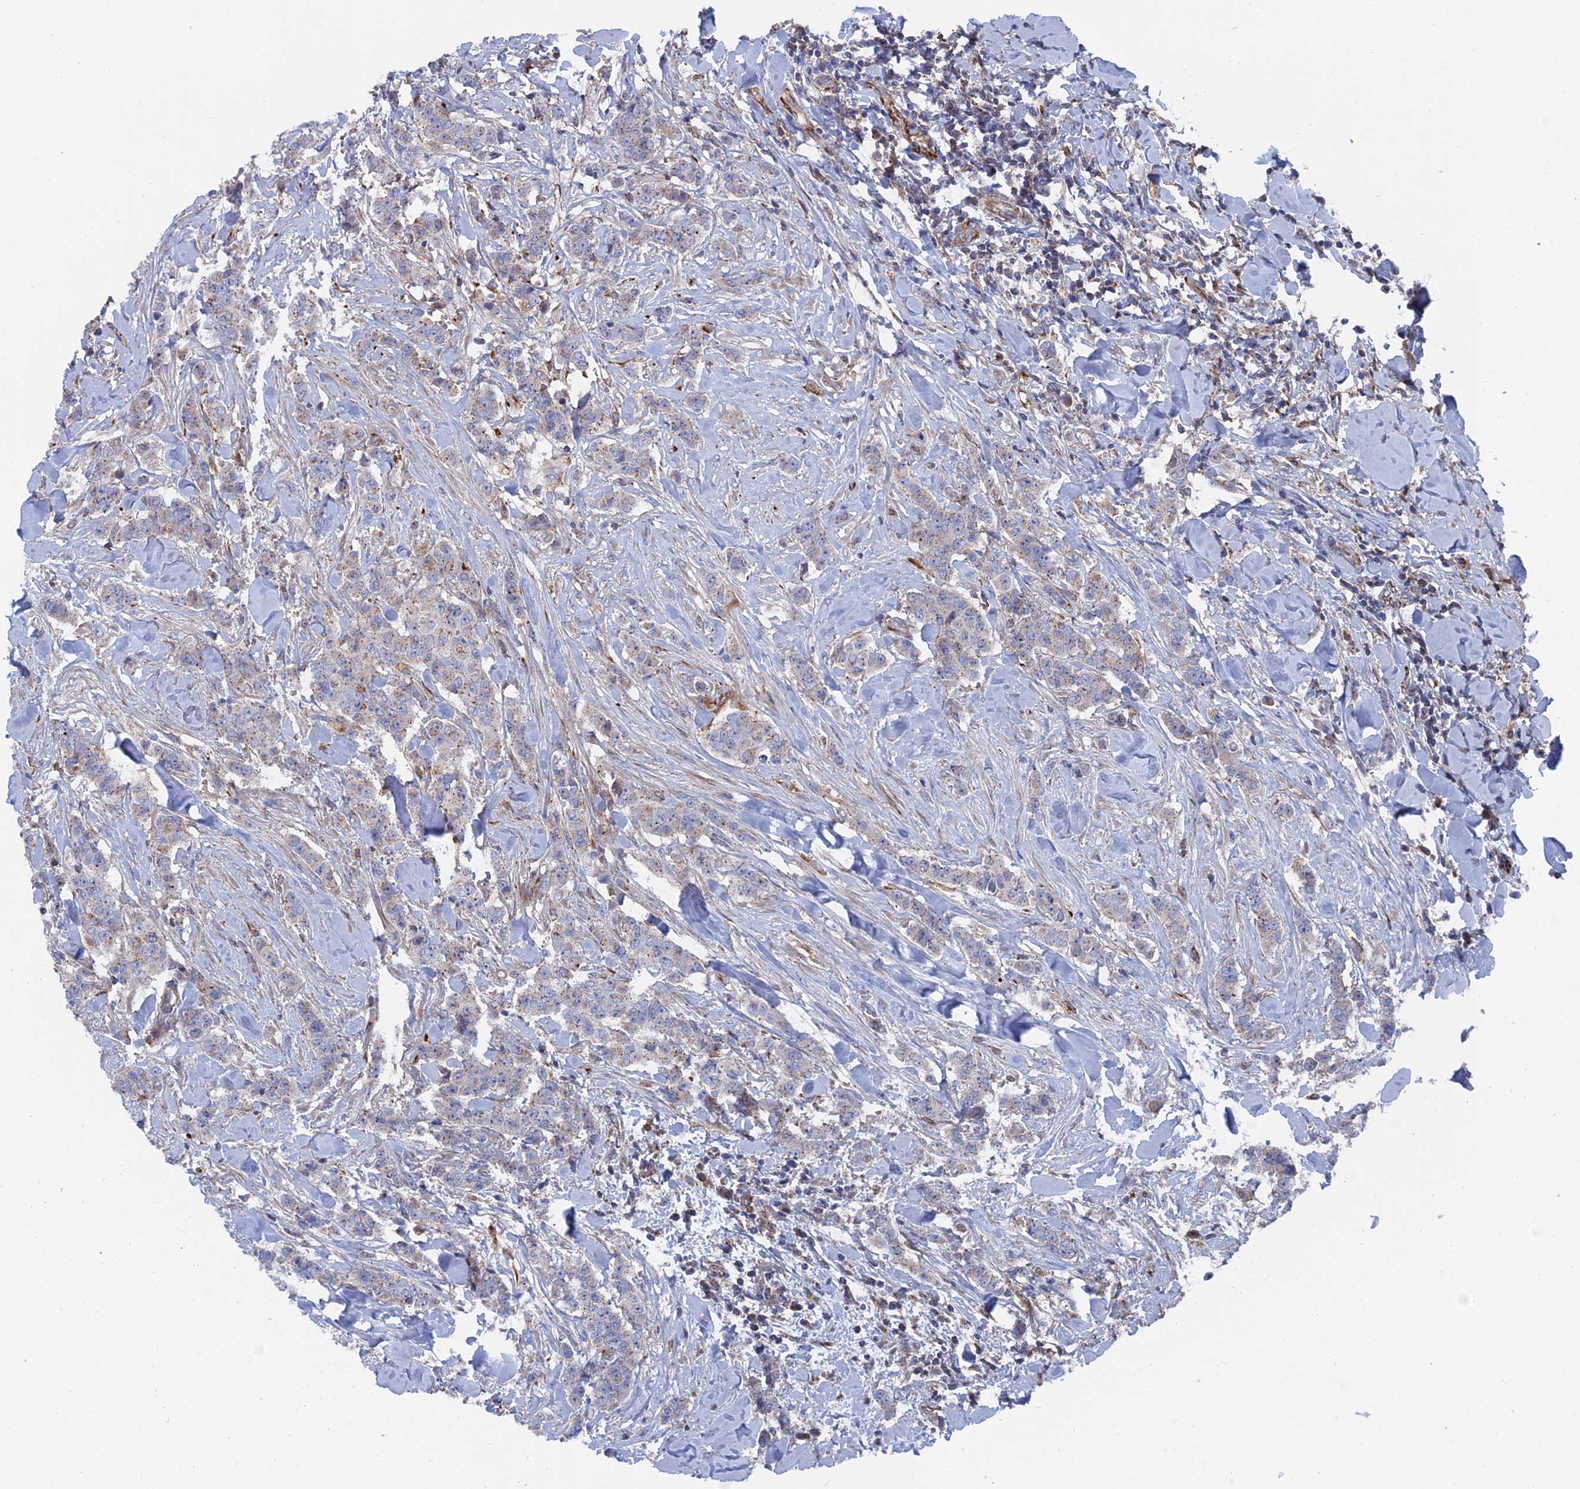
{"staining": {"intensity": "weak", "quantity": "<25%", "location": "cytoplasmic/membranous"}, "tissue": "breast cancer", "cell_type": "Tumor cells", "image_type": "cancer", "snomed": [{"axis": "morphology", "description": "Duct carcinoma"}, {"axis": "topography", "description": "Breast"}], "caption": "Histopathology image shows no protein positivity in tumor cells of breast cancer tissue.", "gene": "SMG9", "patient": {"sex": "female", "age": 40}}